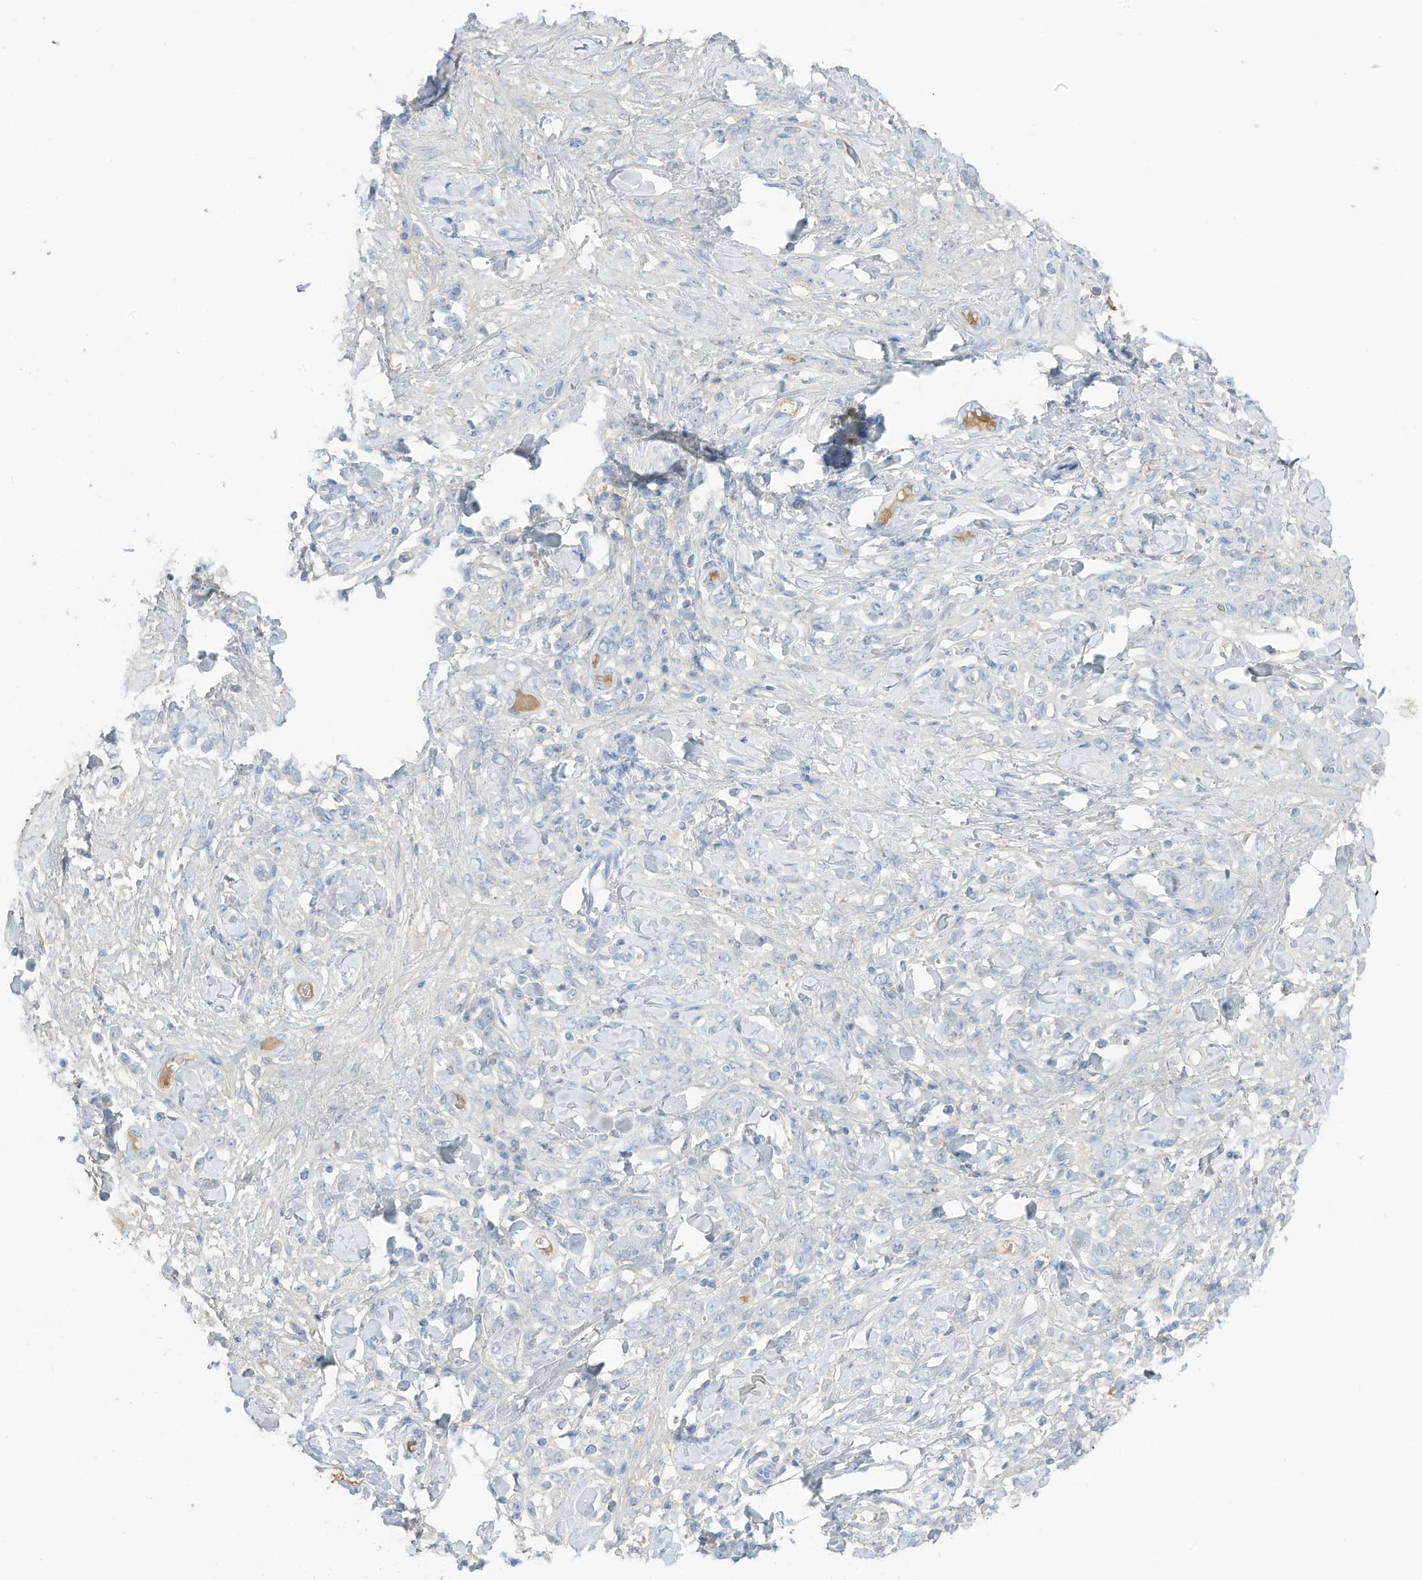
{"staining": {"intensity": "negative", "quantity": "none", "location": "none"}, "tissue": "stomach cancer", "cell_type": "Tumor cells", "image_type": "cancer", "snomed": [{"axis": "morphology", "description": "Normal tissue, NOS"}, {"axis": "morphology", "description": "Adenocarcinoma, NOS"}, {"axis": "topography", "description": "Stomach"}], "caption": "Stomach cancer (adenocarcinoma) was stained to show a protein in brown. There is no significant expression in tumor cells.", "gene": "HSD17B13", "patient": {"sex": "male", "age": 82}}